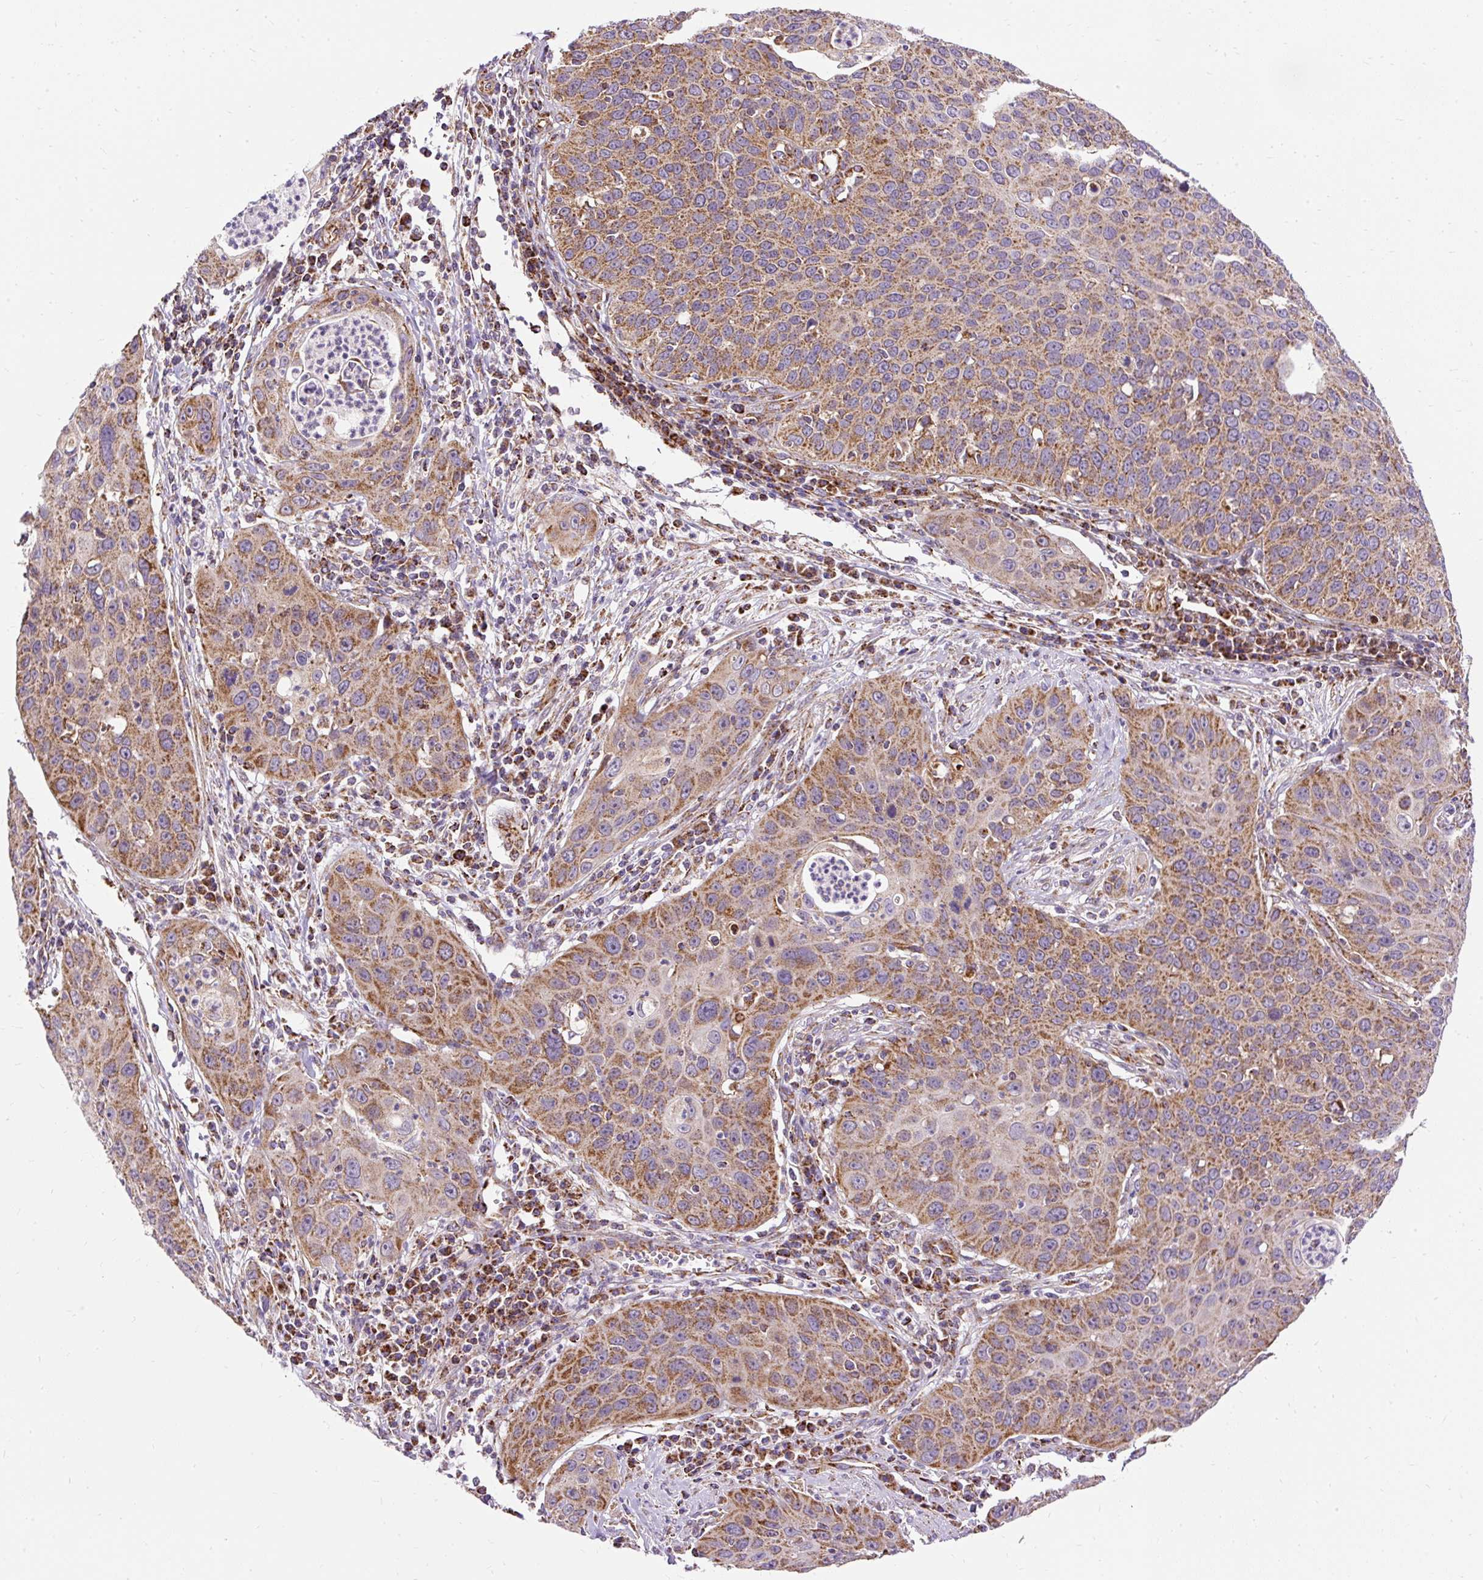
{"staining": {"intensity": "moderate", "quantity": ">75%", "location": "cytoplasmic/membranous"}, "tissue": "cervical cancer", "cell_type": "Tumor cells", "image_type": "cancer", "snomed": [{"axis": "morphology", "description": "Squamous cell carcinoma, NOS"}, {"axis": "topography", "description": "Cervix"}], "caption": "Squamous cell carcinoma (cervical) tissue shows moderate cytoplasmic/membranous staining in about >75% of tumor cells, visualized by immunohistochemistry.", "gene": "CEP290", "patient": {"sex": "female", "age": 36}}